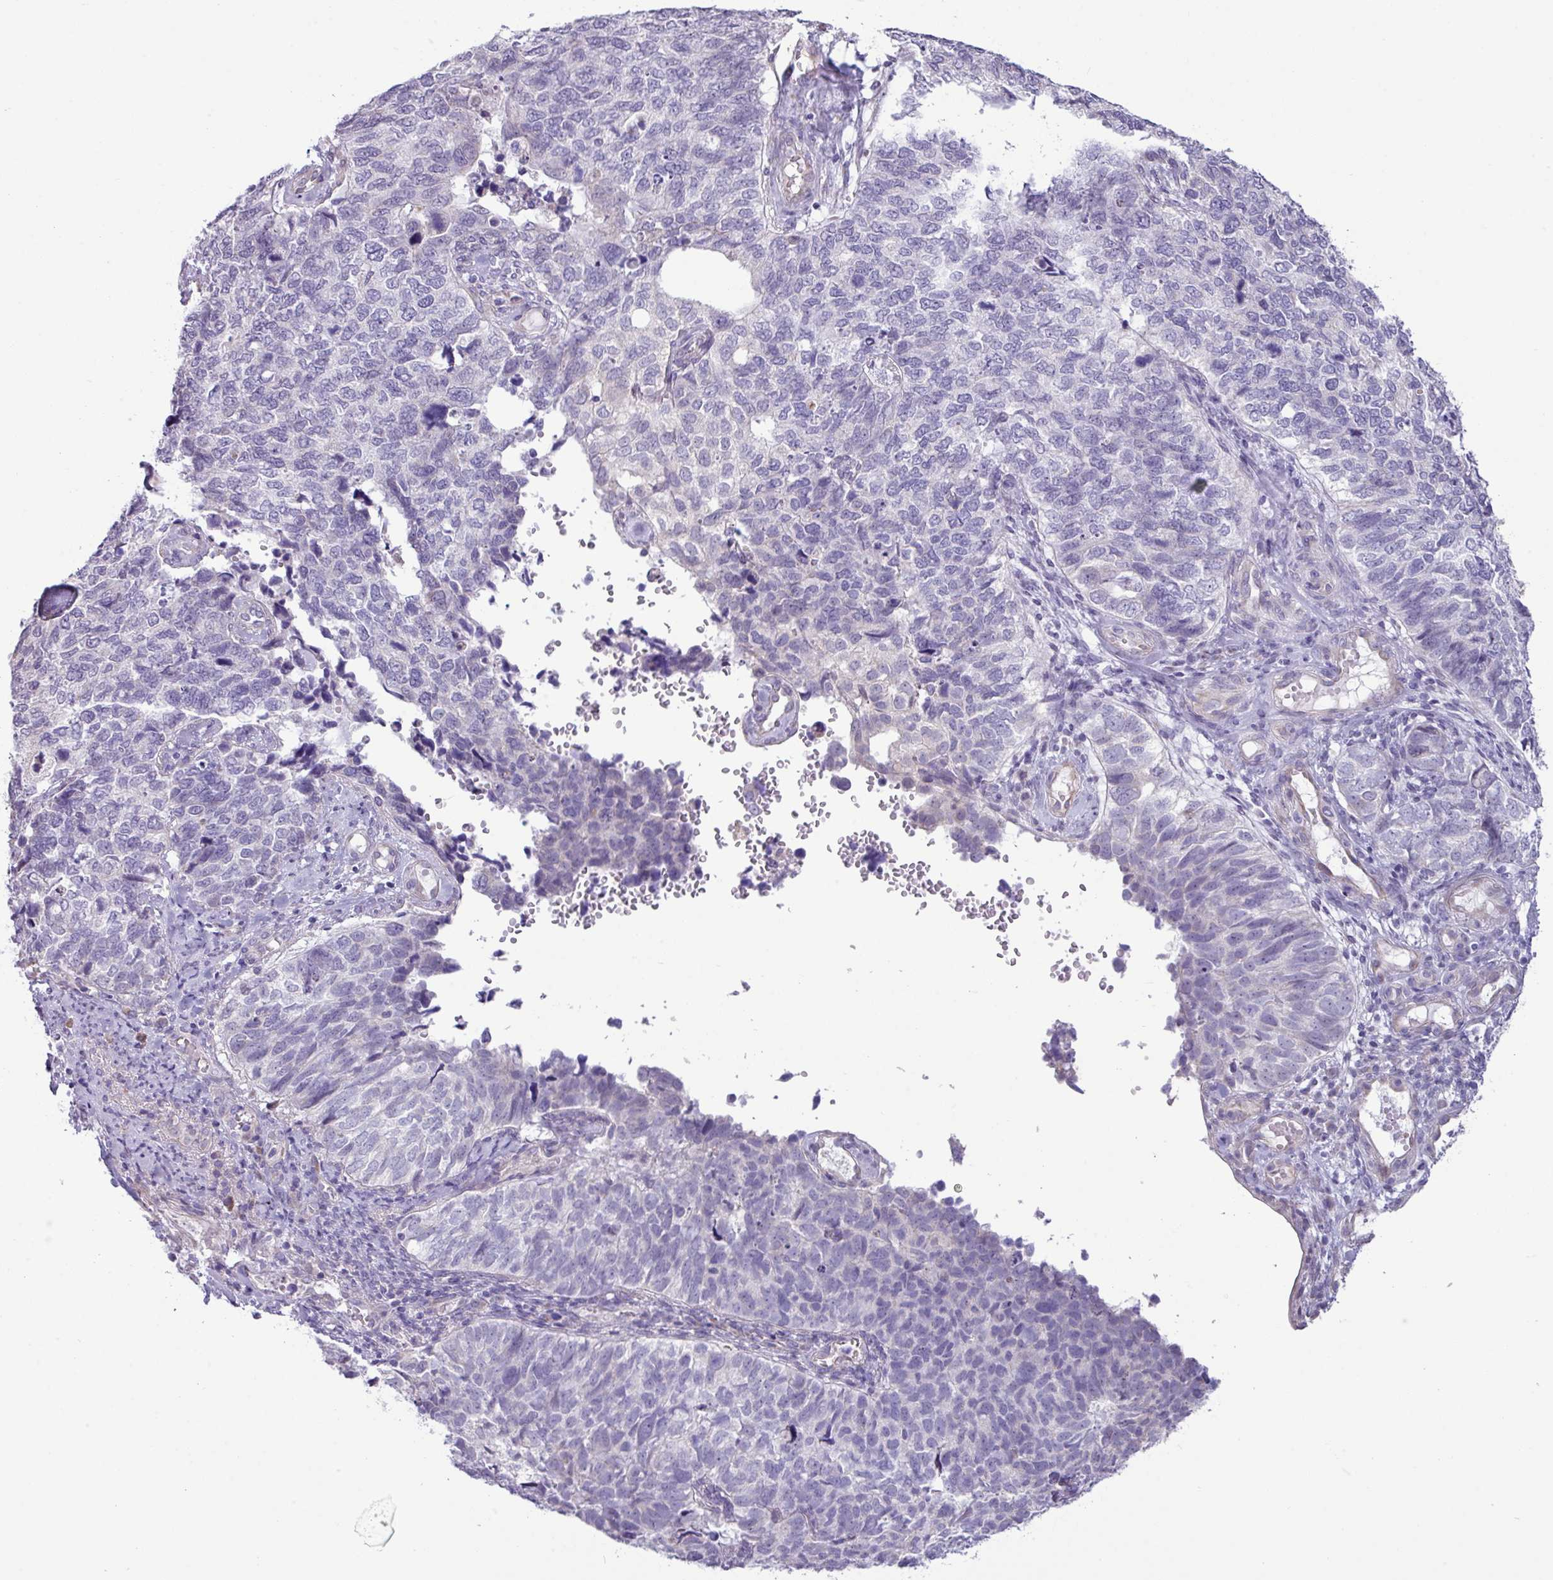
{"staining": {"intensity": "negative", "quantity": "none", "location": "none"}, "tissue": "cervical cancer", "cell_type": "Tumor cells", "image_type": "cancer", "snomed": [{"axis": "morphology", "description": "Squamous cell carcinoma, NOS"}, {"axis": "topography", "description": "Cervix"}], "caption": "A photomicrograph of squamous cell carcinoma (cervical) stained for a protein reveals no brown staining in tumor cells.", "gene": "IRGC", "patient": {"sex": "female", "age": 63}}